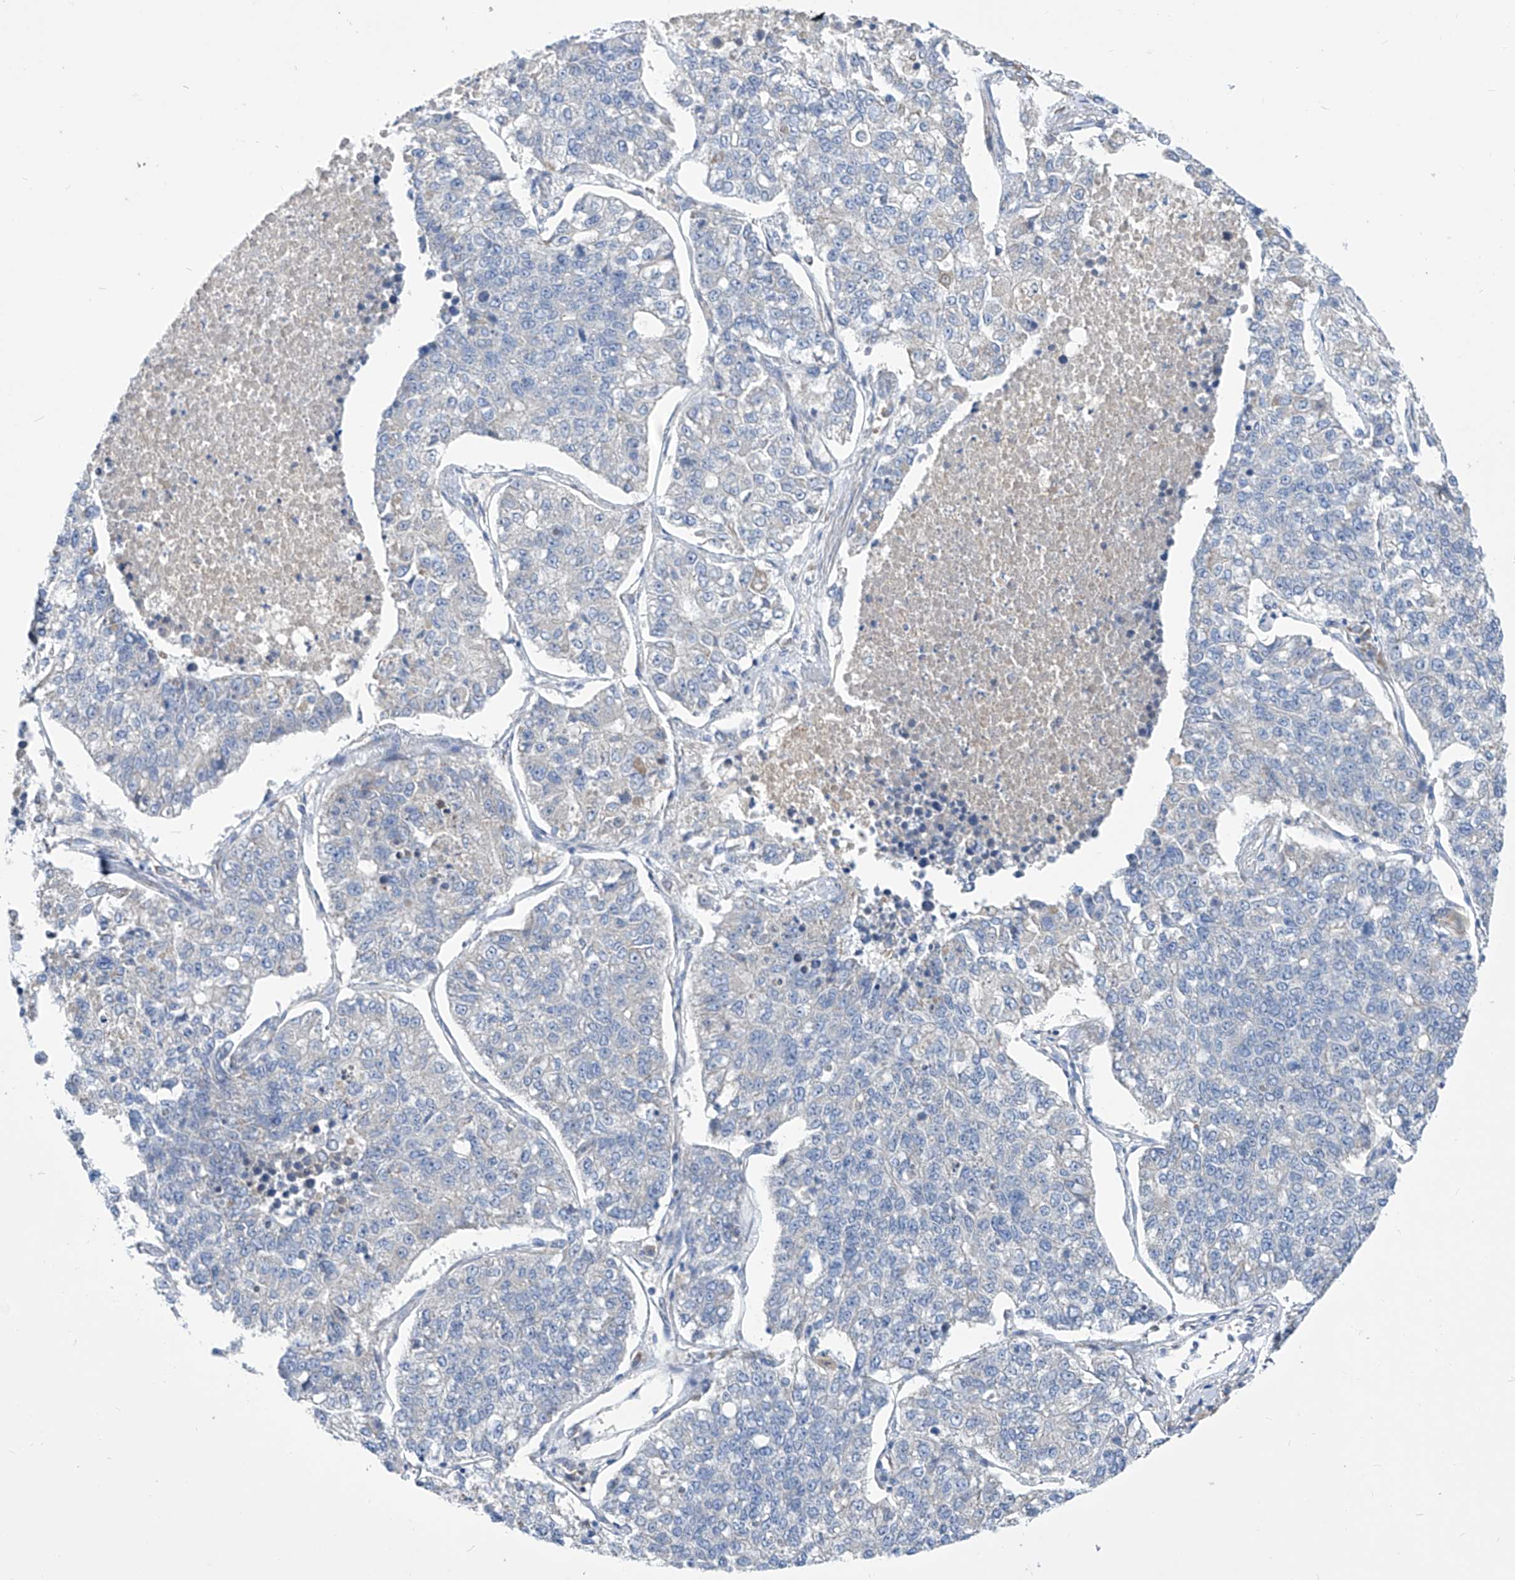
{"staining": {"intensity": "negative", "quantity": "none", "location": "none"}, "tissue": "lung cancer", "cell_type": "Tumor cells", "image_type": "cancer", "snomed": [{"axis": "morphology", "description": "Adenocarcinoma, NOS"}, {"axis": "topography", "description": "Lung"}], "caption": "This is a image of IHC staining of adenocarcinoma (lung), which shows no staining in tumor cells. (DAB IHC, high magnification).", "gene": "UFL1", "patient": {"sex": "male", "age": 49}}